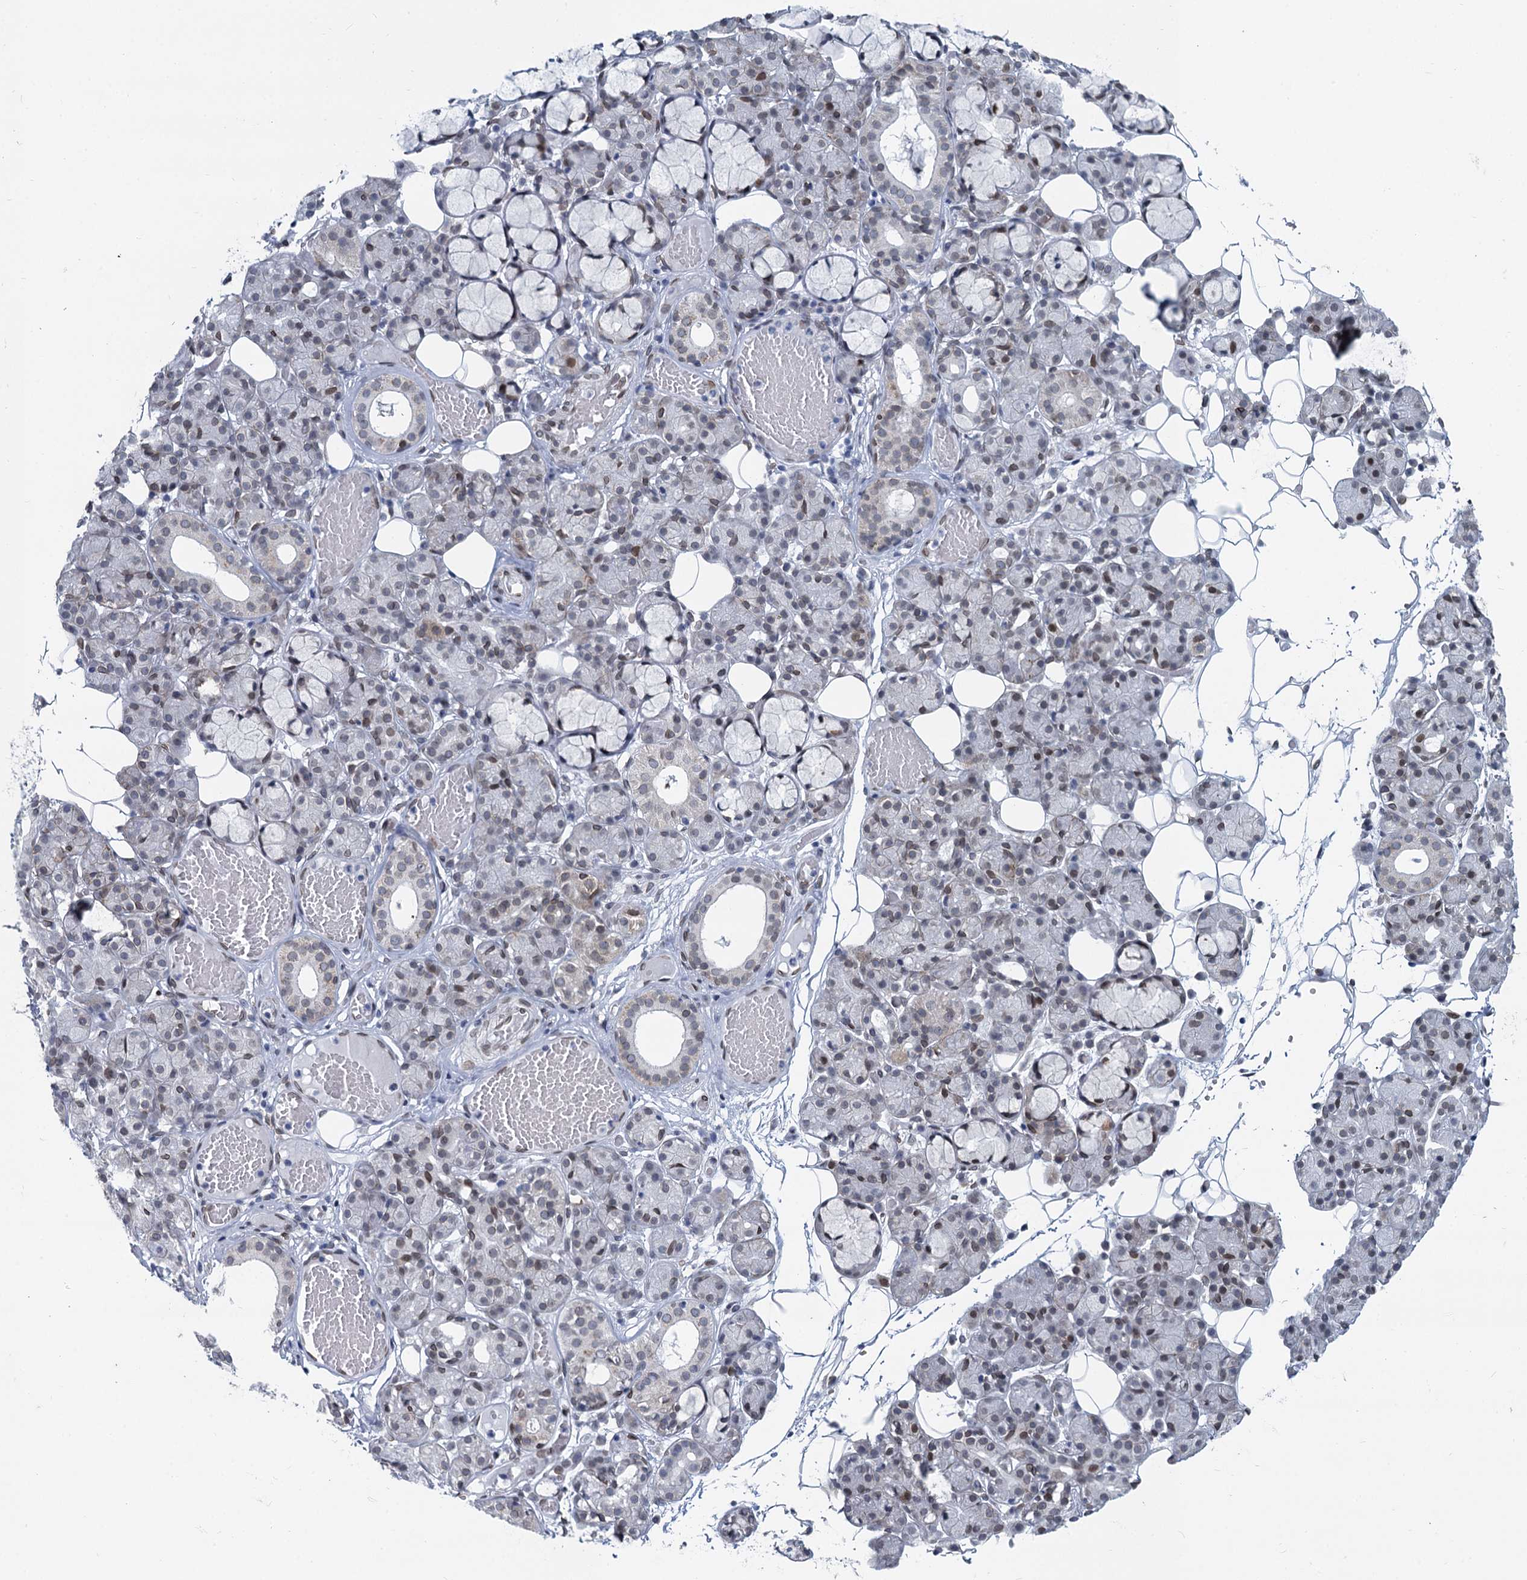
{"staining": {"intensity": "weak", "quantity": "25%-75%", "location": "nuclear"}, "tissue": "salivary gland", "cell_type": "Glandular cells", "image_type": "normal", "snomed": [{"axis": "morphology", "description": "Normal tissue, NOS"}, {"axis": "topography", "description": "Salivary gland"}], "caption": "High-magnification brightfield microscopy of benign salivary gland stained with DAB (3,3'-diaminobenzidine) (brown) and counterstained with hematoxylin (blue). glandular cells exhibit weak nuclear positivity is identified in approximately25%-75% of cells. The protein is stained brown, and the nuclei are stained in blue (DAB IHC with brightfield microscopy, high magnification).", "gene": "PRSS35", "patient": {"sex": "male", "age": 63}}